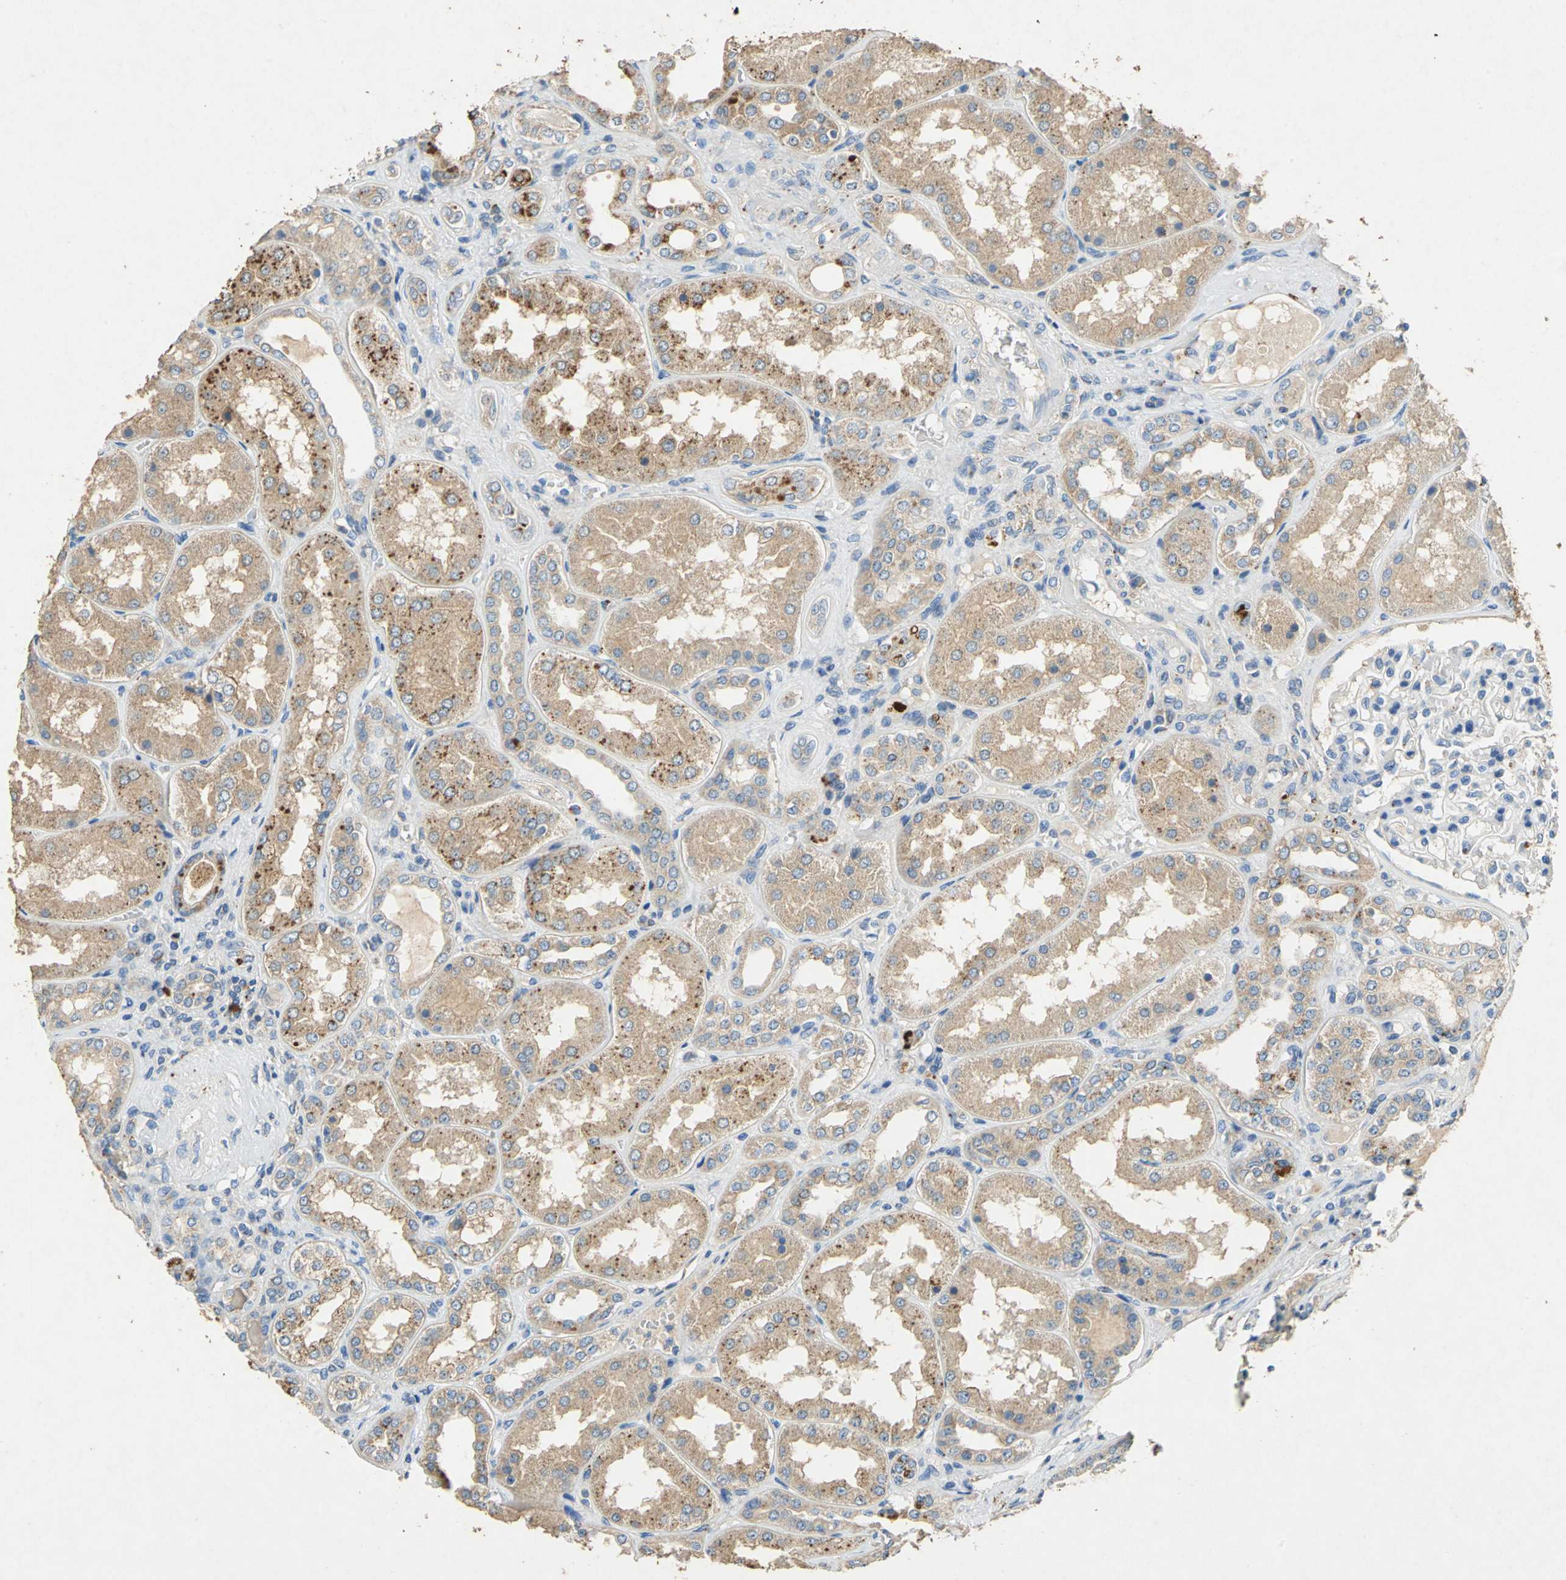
{"staining": {"intensity": "negative", "quantity": "none", "location": "none"}, "tissue": "kidney", "cell_type": "Cells in glomeruli", "image_type": "normal", "snomed": [{"axis": "morphology", "description": "Normal tissue, NOS"}, {"axis": "topography", "description": "Kidney"}], "caption": "An IHC micrograph of unremarkable kidney is shown. There is no staining in cells in glomeruli of kidney. The staining is performed using DAB (3,3'-diaminobenzidine) brown chromogen with nuclei counter-stained in using hematoxylin.", "gene": "ADAMTS5", "patient": {"sex": "female", "age": 56}}